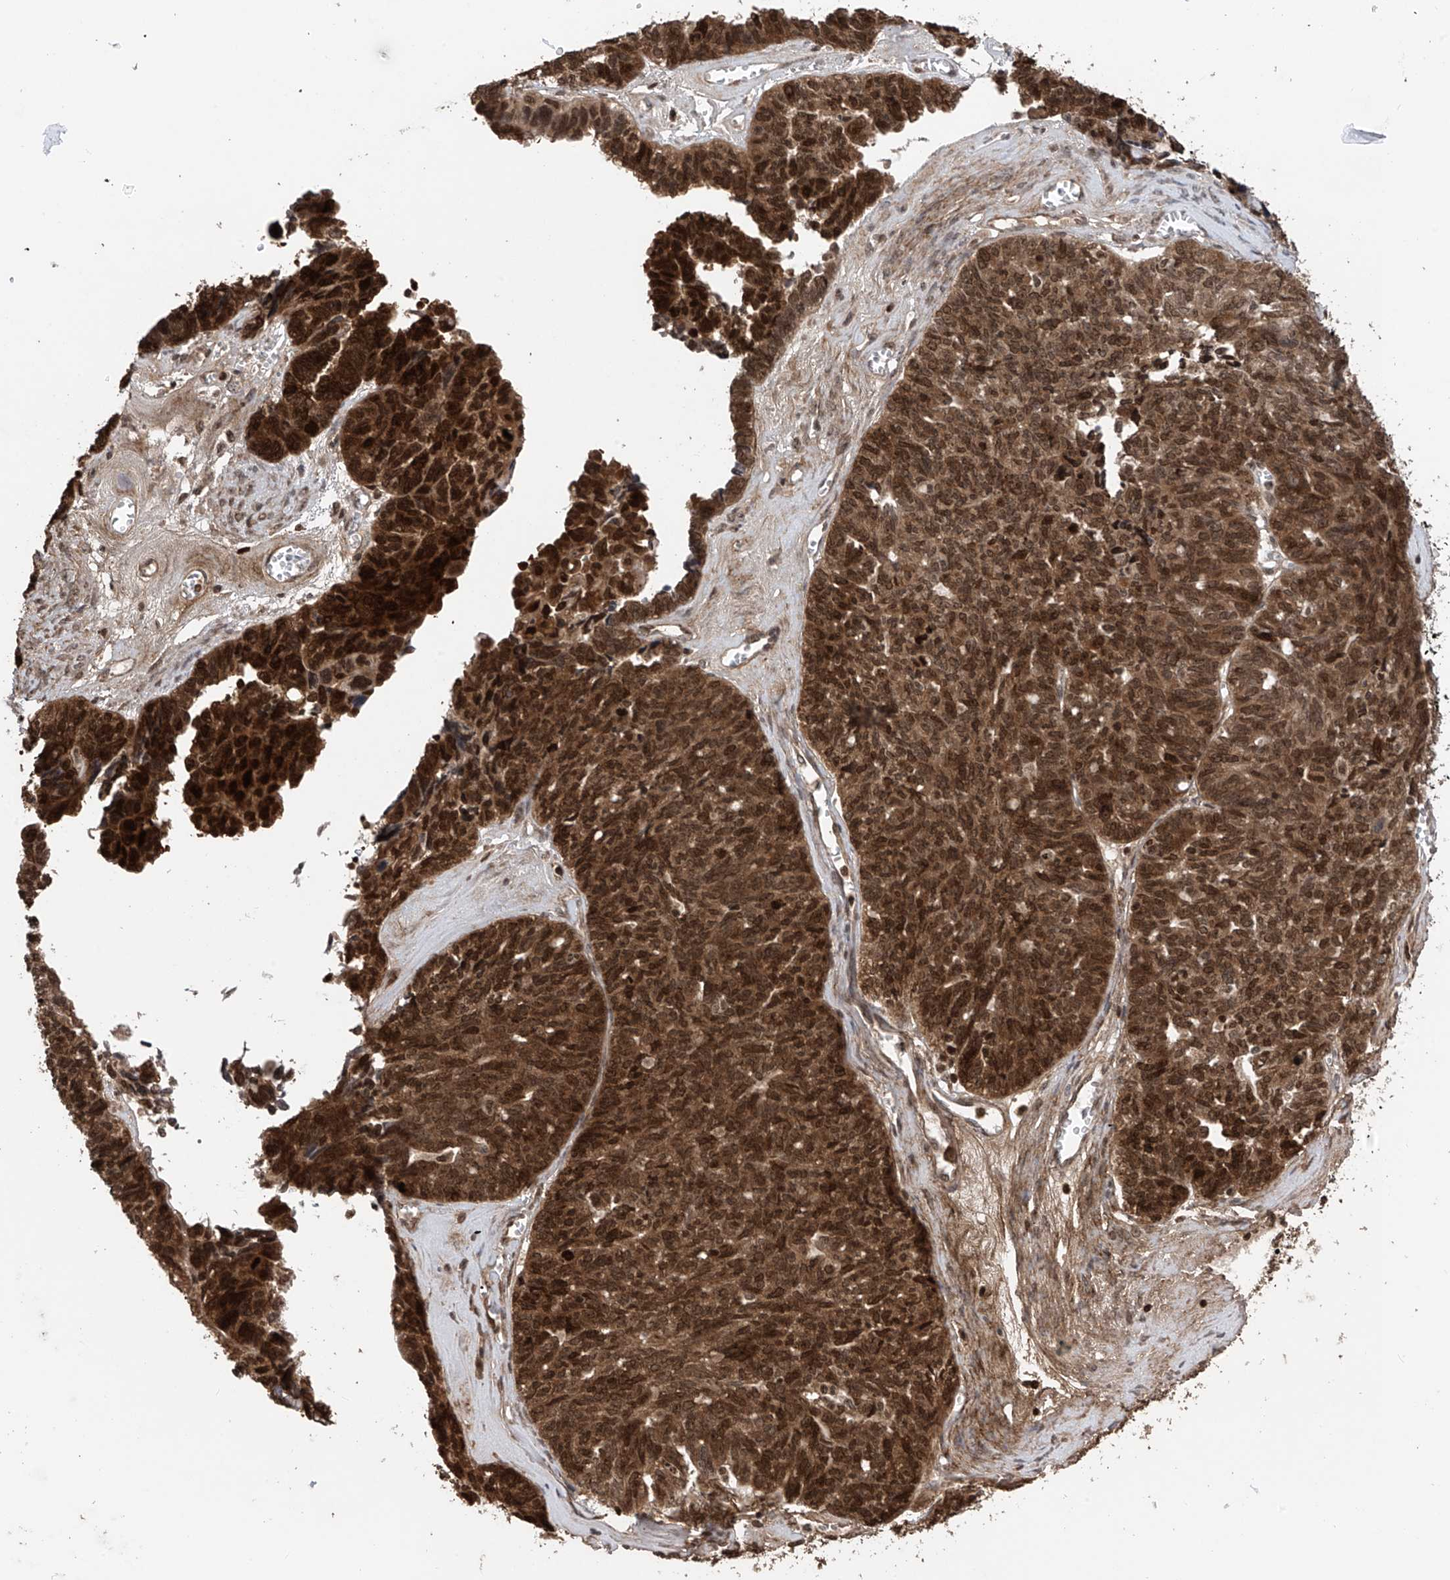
{"staining": {"intensity": "strong", "quantity": ">75%", "location": "cytoplasmic/membranous,nuclear"}, "tissue": "ovarian cancer", "cell_type": "Tumor cells", "image_type": "cancer", "snomed": [{"axis": "morphology", "description": "Cystadenocarcinoma, serous, NOS"}, {"axis": "topography", "description": "Ovary"}], "caption": "Immunohistochemical staining of human ovarian cancer (serous cystadenocarcinoma) reveals strong cytoplasmic/membranous and nuclear protein positivity in about >75% of tumor cells. The staining was performed using DAB, with brown indicating positive protein expression. Nuclei are stained blue with hematoxylin.", "gene": "DNAJC9", "patient": {"sex": "female", "age": 79}}